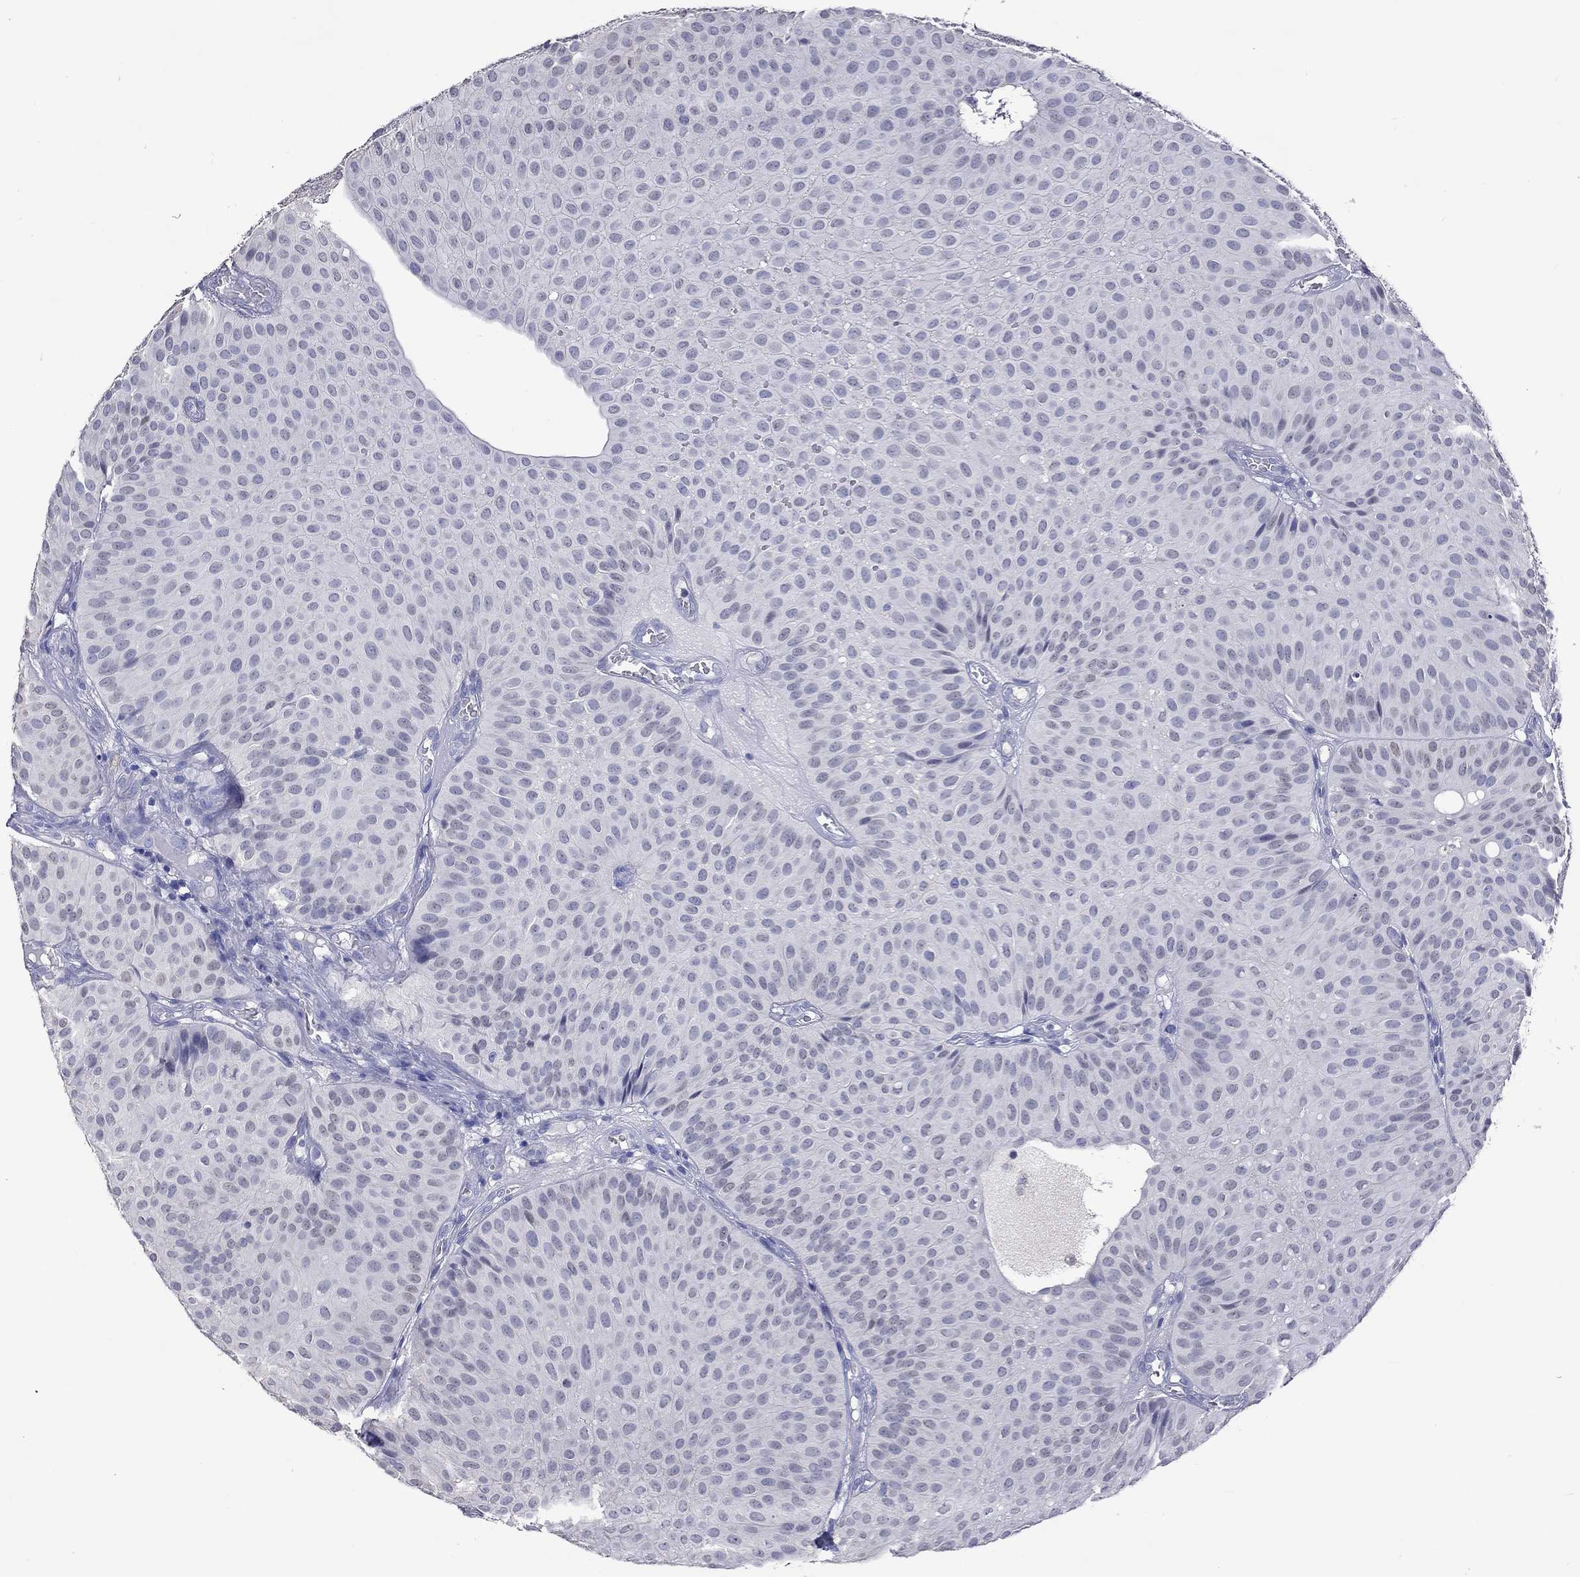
{"staining": {"intensity": "negative", "quantity": "none", "location": "none"}, "tissue": "urothelial cancer", "cell_type": "Tumor cells", "image_type": "cancer", "snomed": [{"axis": "morphology", "description": "Urothelial carcinoma, Low grade"}, {"axis": "topography", "description": "Urinary bladder"}], "caption": "Tumor cells are negative for brown protein staining in low-grade urothelial carcinoma.", "gene": "LRFN4", "patient": {"sex": "male", "age": 64}}